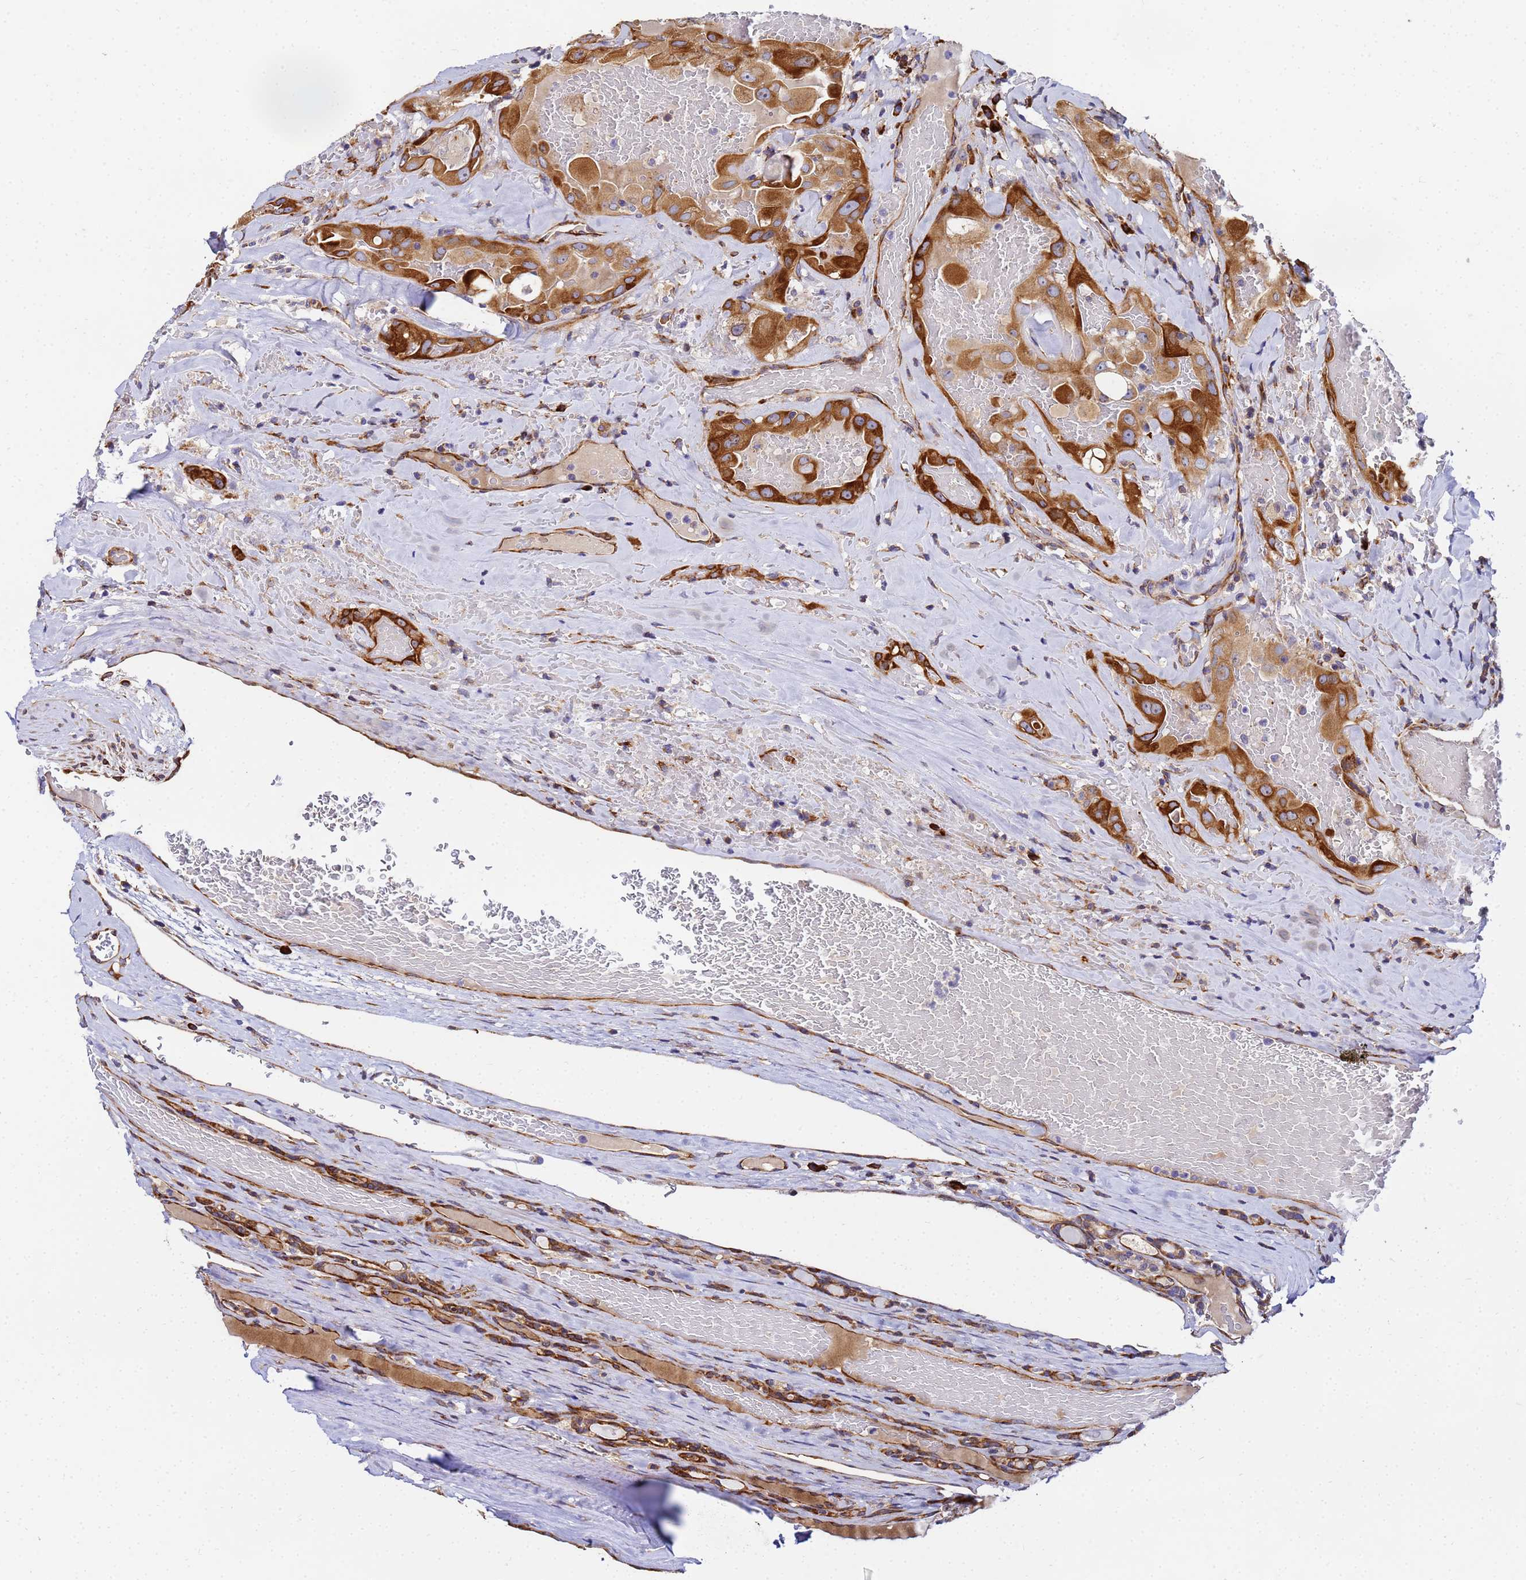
{"staining": {"intensity": "strong", "quantity": "<25%", "location": "cytoplasmic/membranous"}, "tissue": "thyroid cancer", "cell_type": "Tumor cells", "image_type": "cancer", "snomed": [{"axis": "morphology", "description": "Papillary adenocarcinoma, NOS"}, {"axis": "topography", "description": "Thyroid gland"}], "caption": "Immunohistochemical staining of human papillary adenocarcinoma (thyroid) shows medium levels of strong cytoplasmic/membranous protein expression in approximately <25% of tumor cells.", "gene": "POM121", "patient": {"sex": "female", "age": 72}}